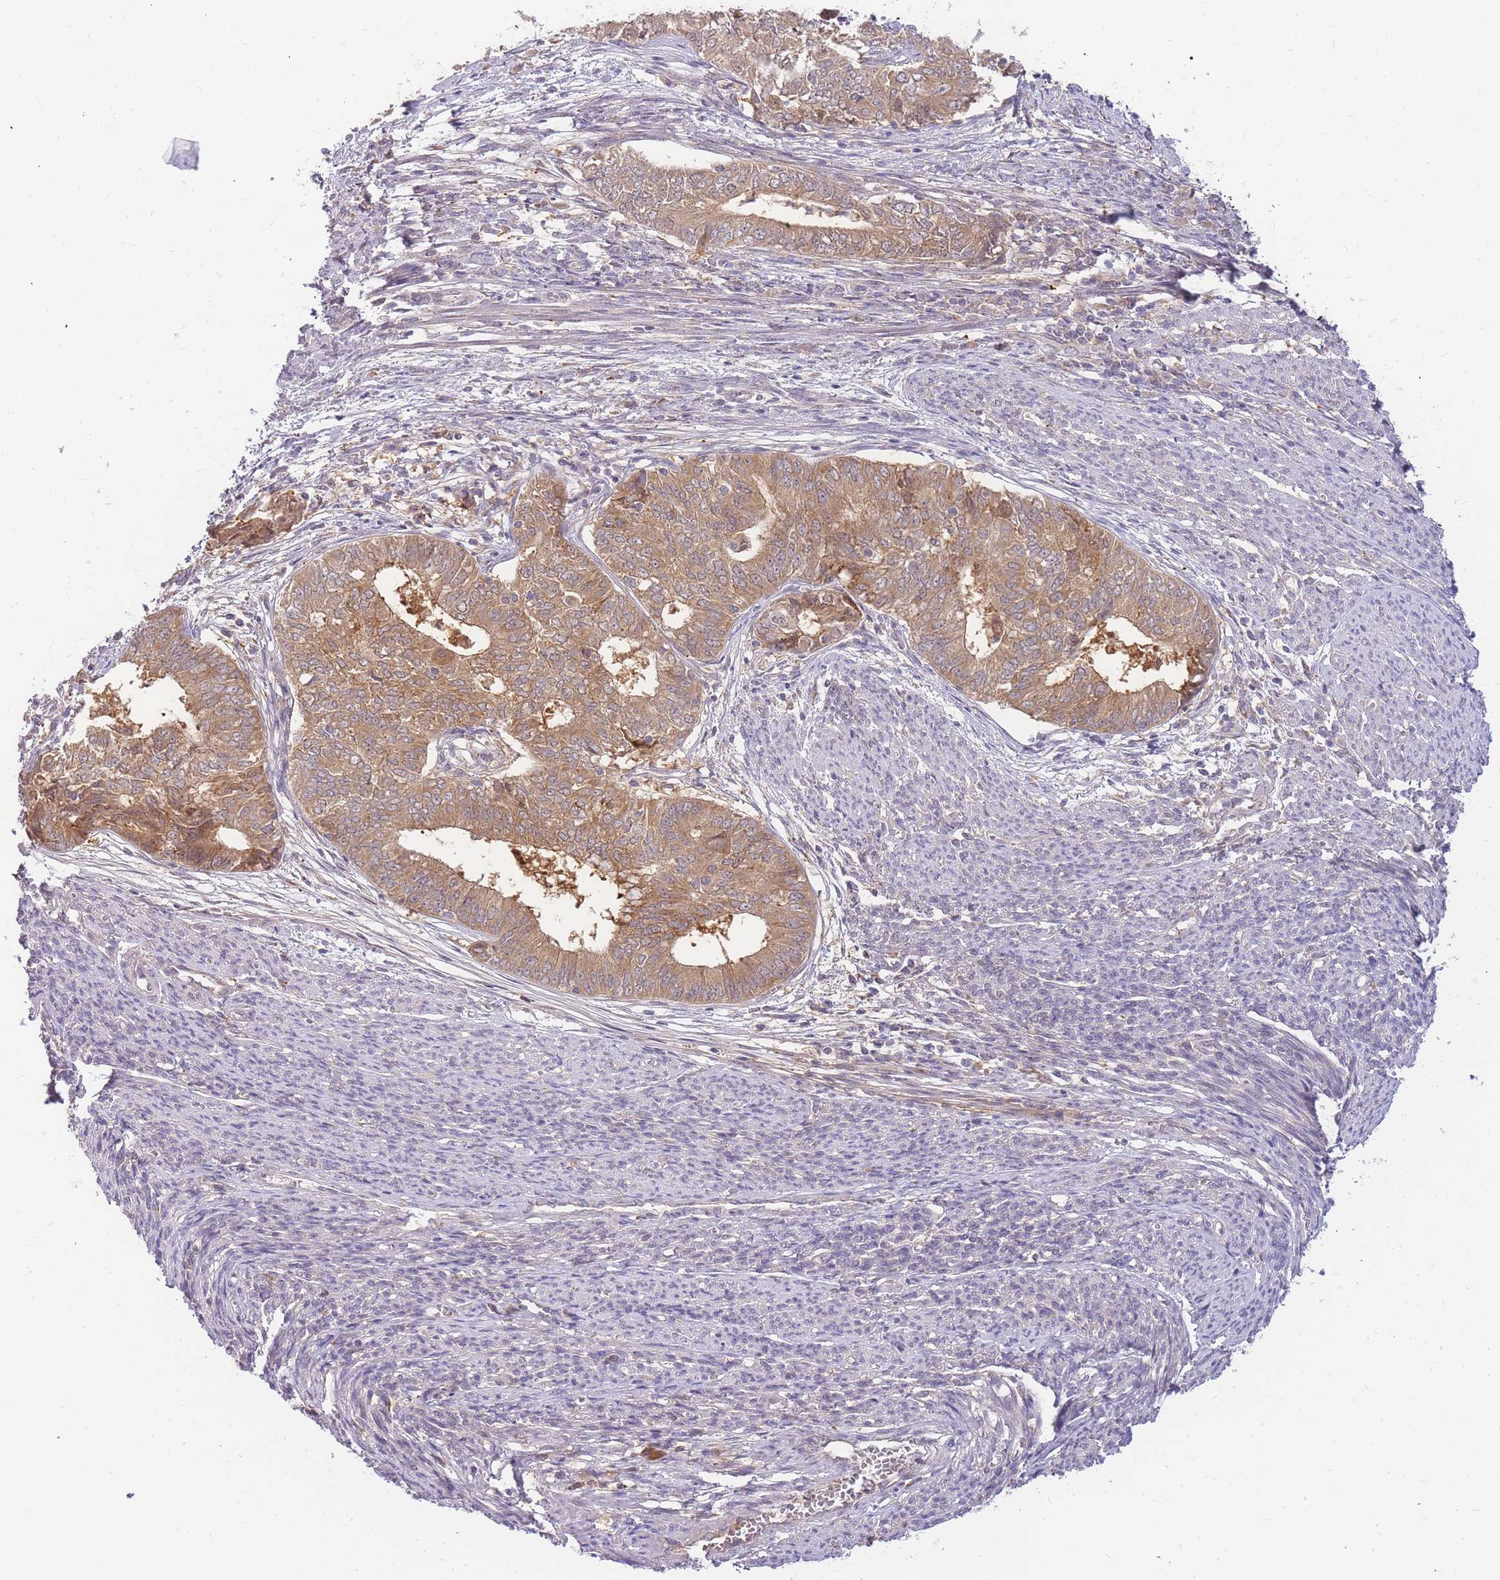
{"staining": {"intensity": "moderate", "quantity": ">75%", "location": "cytoplasmic/membranous"}, "tissue": "endometrial cancer", "cell_type": "Tumor cells", "image_type": "cancer", "snomed": [{"axis": "morphology", "description": "Adenocarcinoma, NOS"}, {"axis": "topography", "description": "Endometrium"}], "caption": "Adenocarcinoma (endometrial) stained for a protein (brown) demonstrates moderate cytoplasmic/membranous positive staining in approximately >75% of tumor cells.", "gene": "ZNF577", "patient": {"sex": "female", "age": 62}}